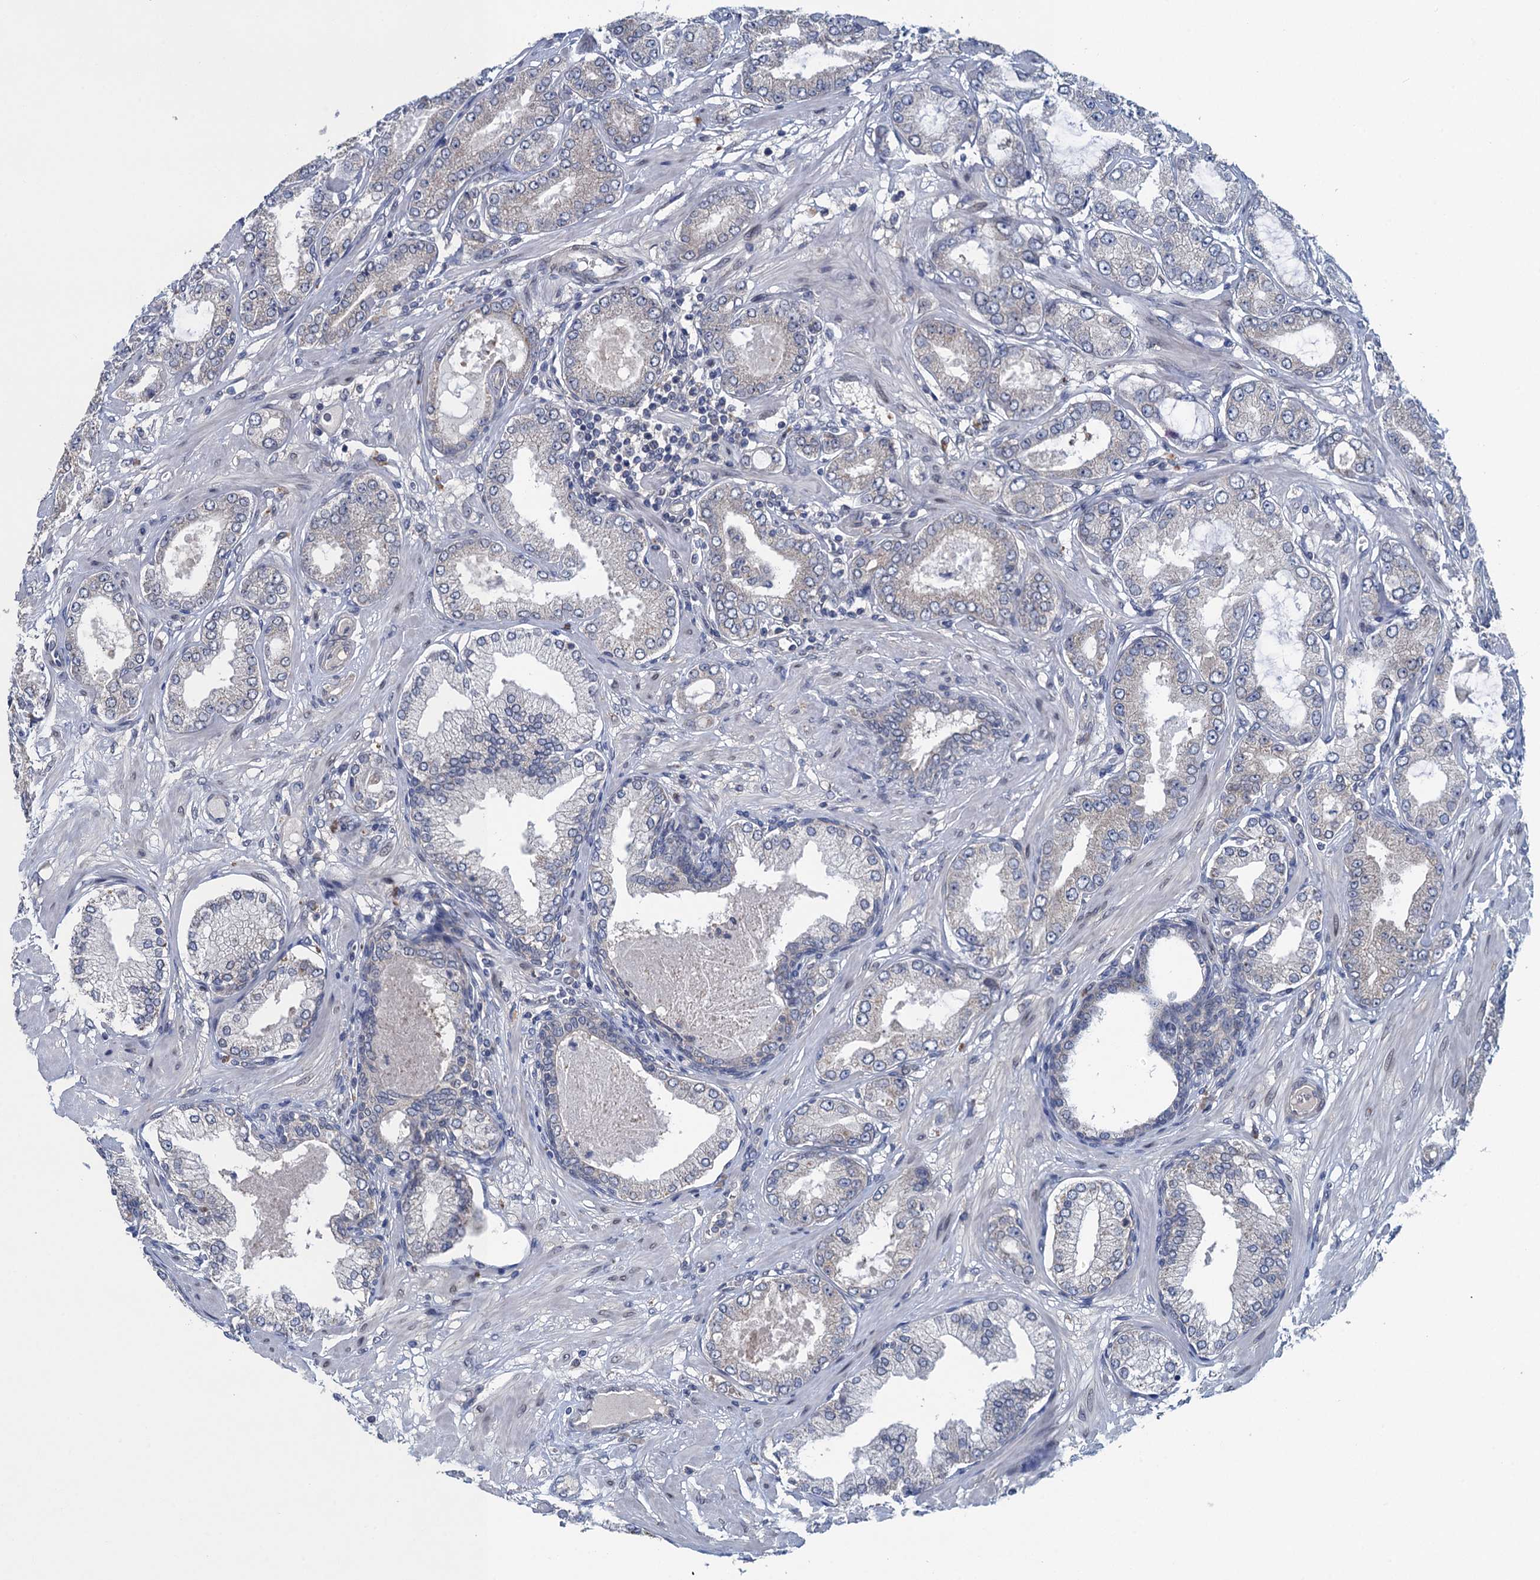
{"staining": {"intensity": "negative", "quantity": "none", "location": "none"}, "tissue": "prostate cancer", "cell_type": "Tumor cells", "image_type": "cancer", "snomed": [{"axis": "morphology", "description": "Adenocarcinoma, Low grade"}, {"axis": "topography", "description": "Prostate"}], "caption": "The image displays no staining of tumor cells in prostate cancer.", "gene": "CTU2", "patient": {"sex": "male", "age": 63}}